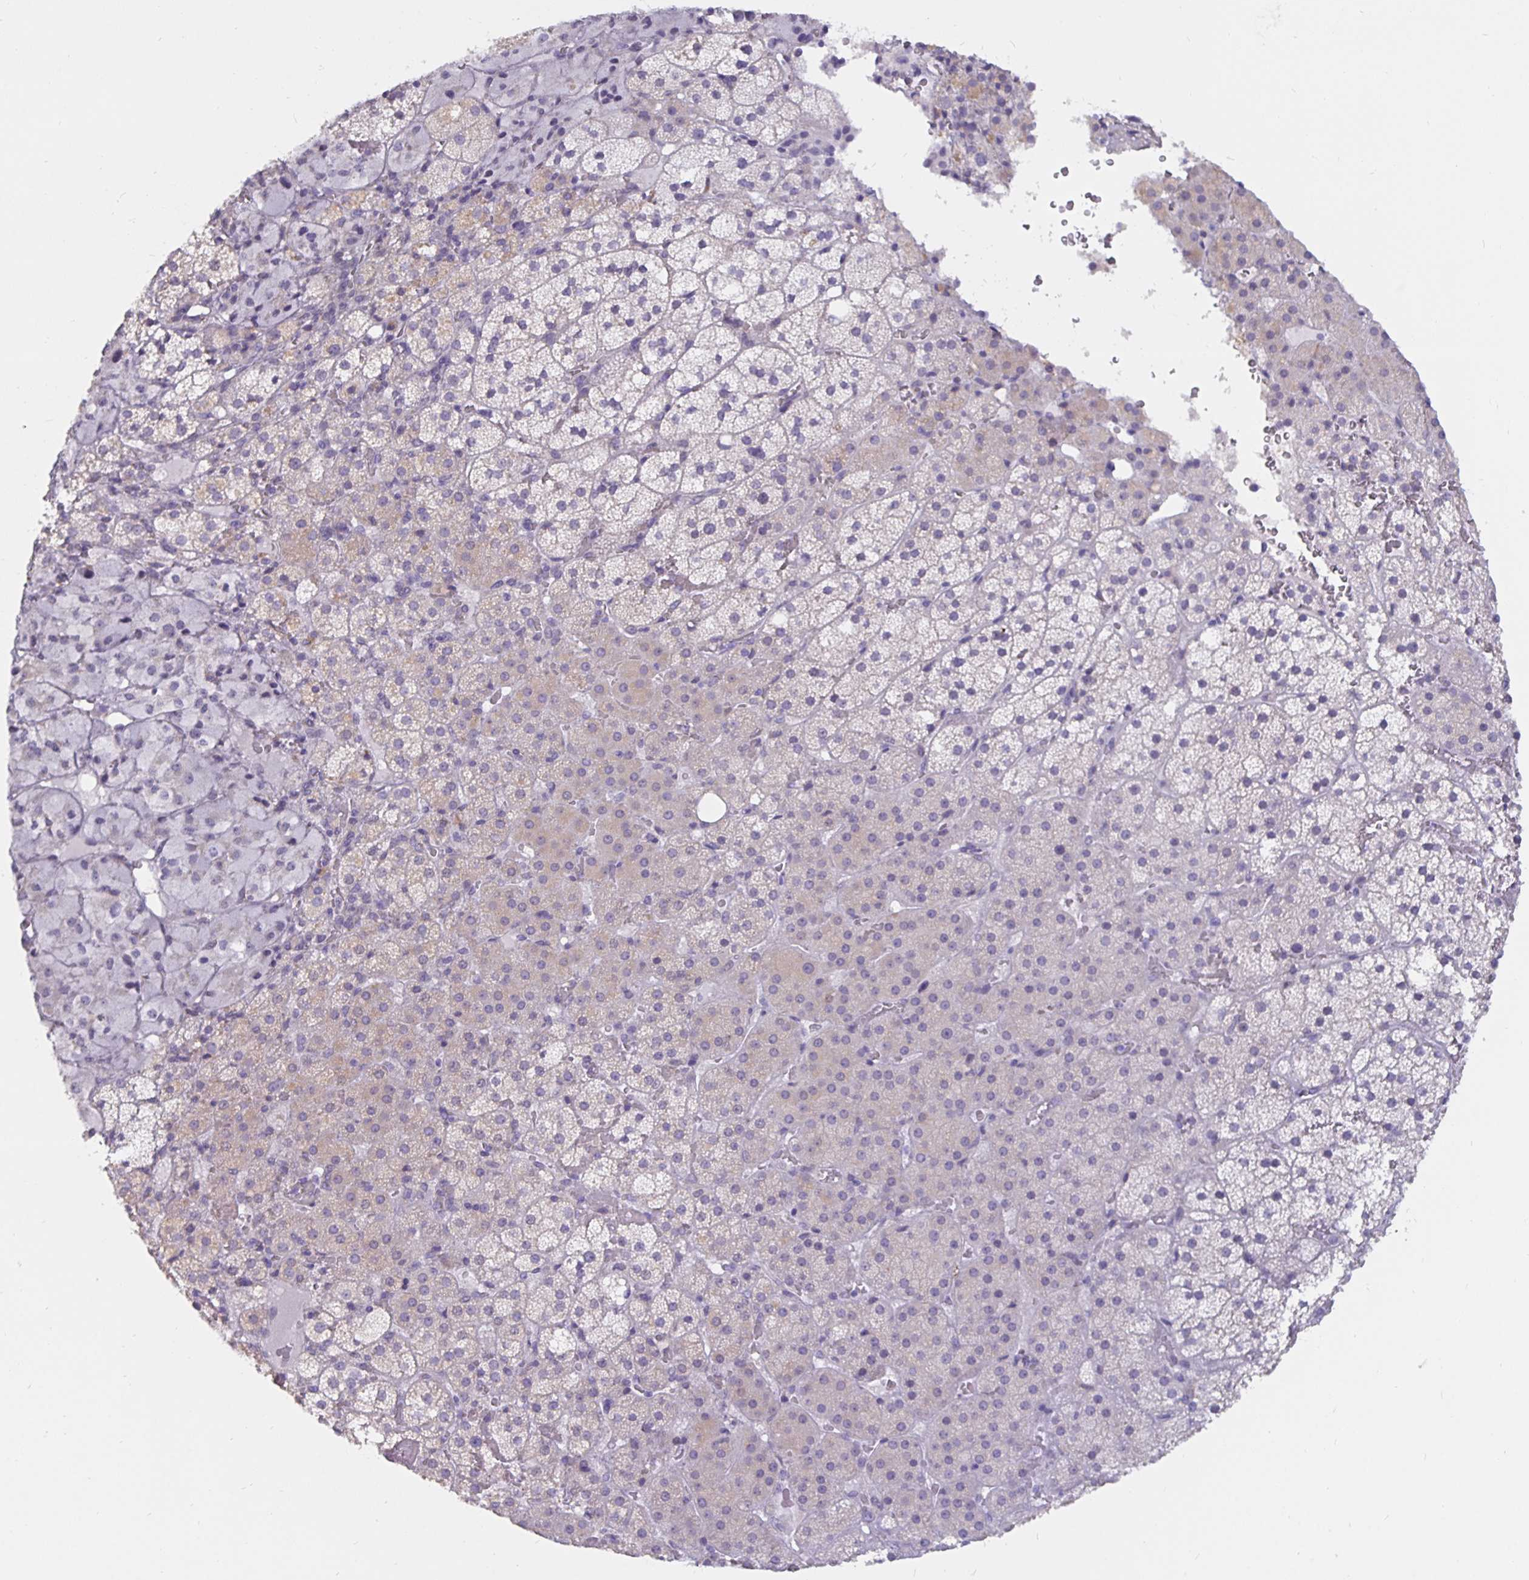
{"staining": {"intensity": "weak", "quantity": "<25%", "location": "cytoplasmic/membranous"}, "tissue": "adrenal gland", "cell_type": "Glandular cells", "image_type": "normal", "snomed": [{"axis": "morphology", "description": "Normal tissue, NOS"}, {"axis": "topography", "description": "Adrenal gland"}], "caption": "Immunohistochemistry photomicrograph of normal adrenal gland: adrenal gland stained with DAB (3,3'-diaminobenzidine) exhibits no significant protein expression in glandular cells. (Brightfield microscopy of DAB (3,3'-diaminobenzidine) immunohistochemistry (IHC) at high magnification).", "gene": "DNAI2", "patient": {"sex": "male", "age": 53}}